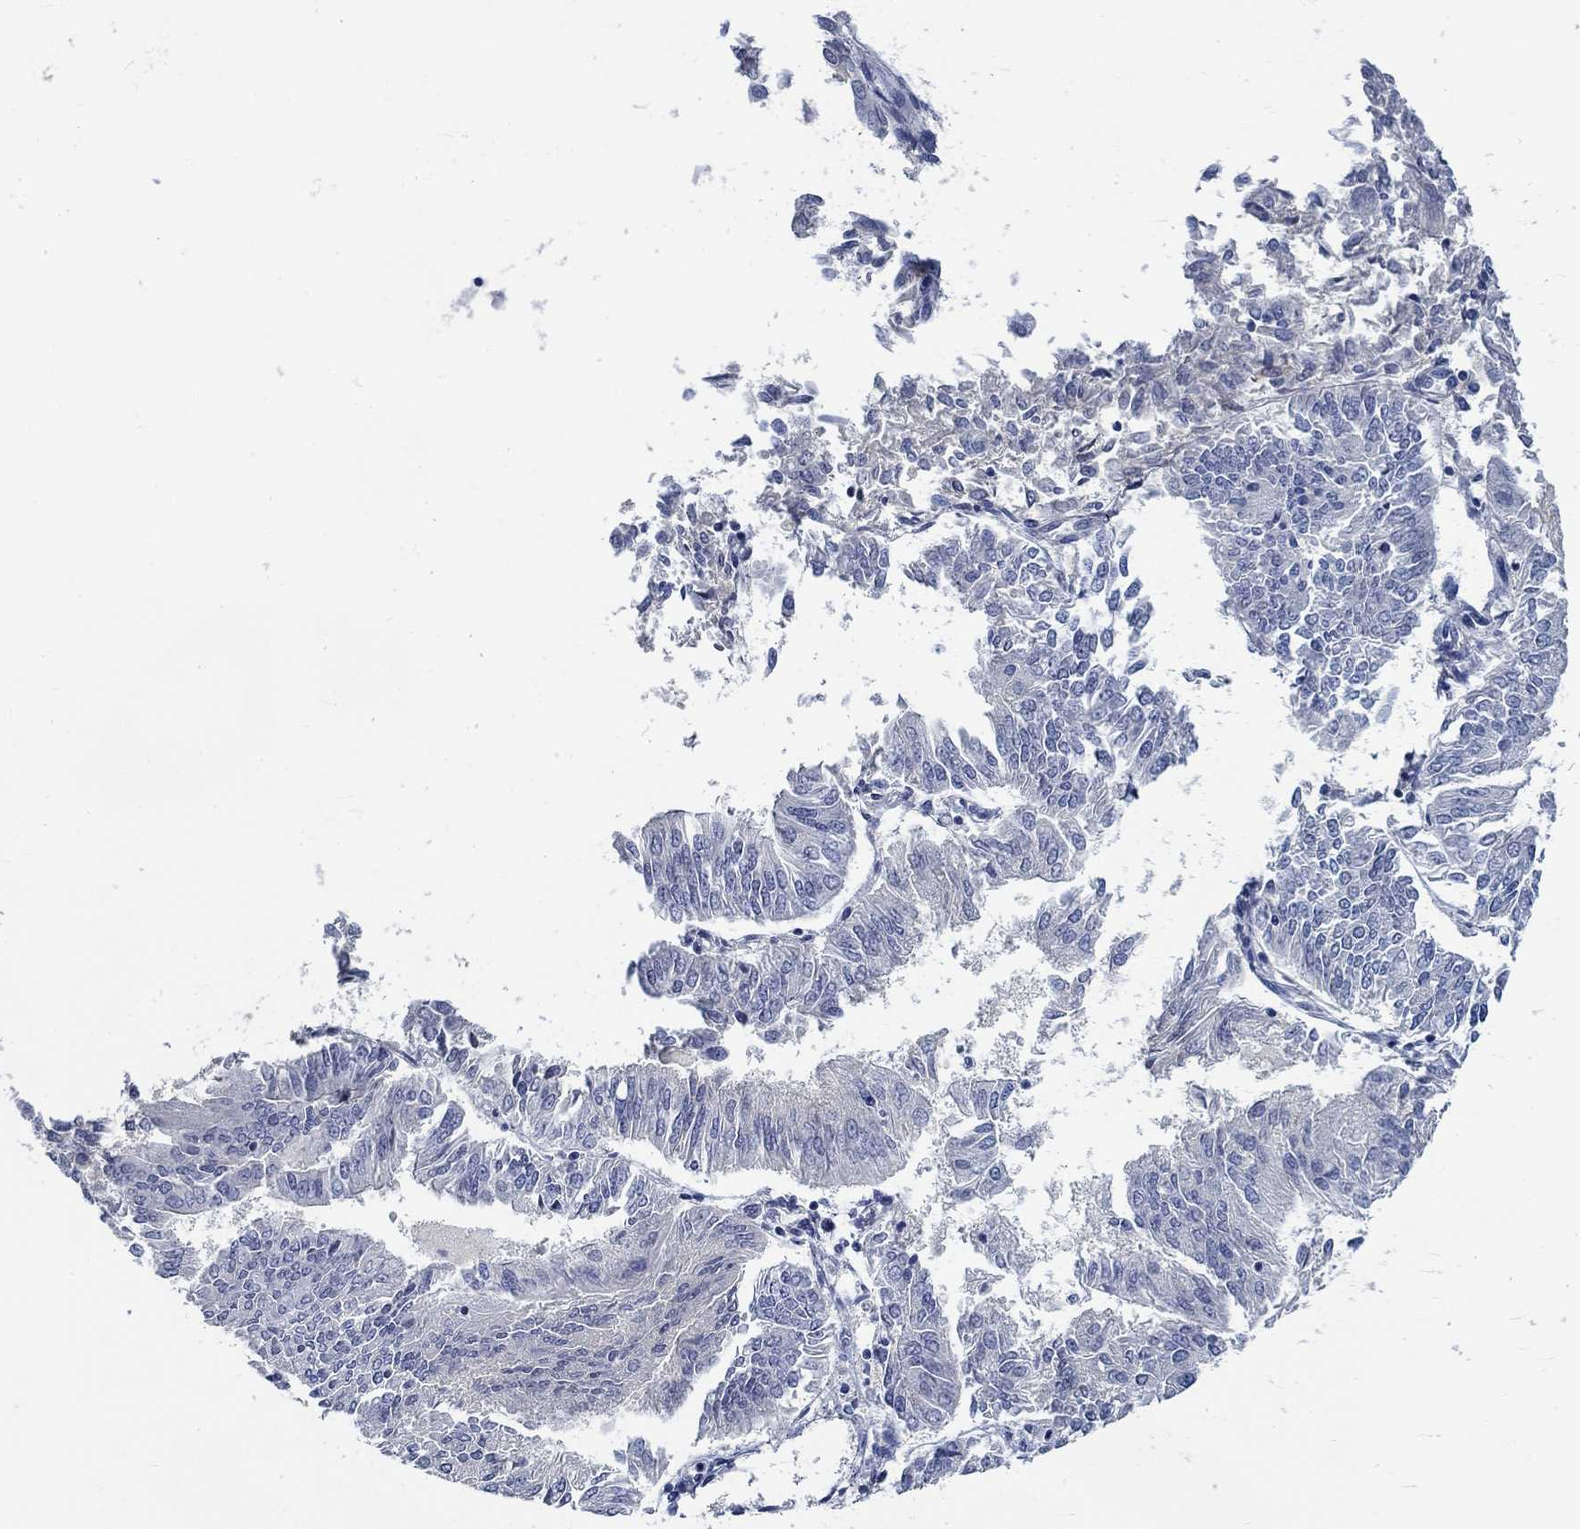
{"staining": {"intensity": "negative", "quantity": "none", "location": "none"}, "tissue": "endometrial cancer", "cell_type": "Tumor cells", "image_type": "cancer", "snomed": [{"axis": "morphology", "description": "Adenocarcinoma, NOS"}, {"axis": "topography", "description": "Endometrium"}], "caption": "Immunohistochemistry histopathology image of neoplastic tissue: endometrial cancer (adenocarcinoma) stained with DAB (3,3'-diaminobenzidine) reveals no significant protein staining in tumor cells. (Immunohistochemistry (ihc), brightfield microscopy, high magnification).", "gene": "MYBPC1", "patient": {"sex": "female", "age": 58}}